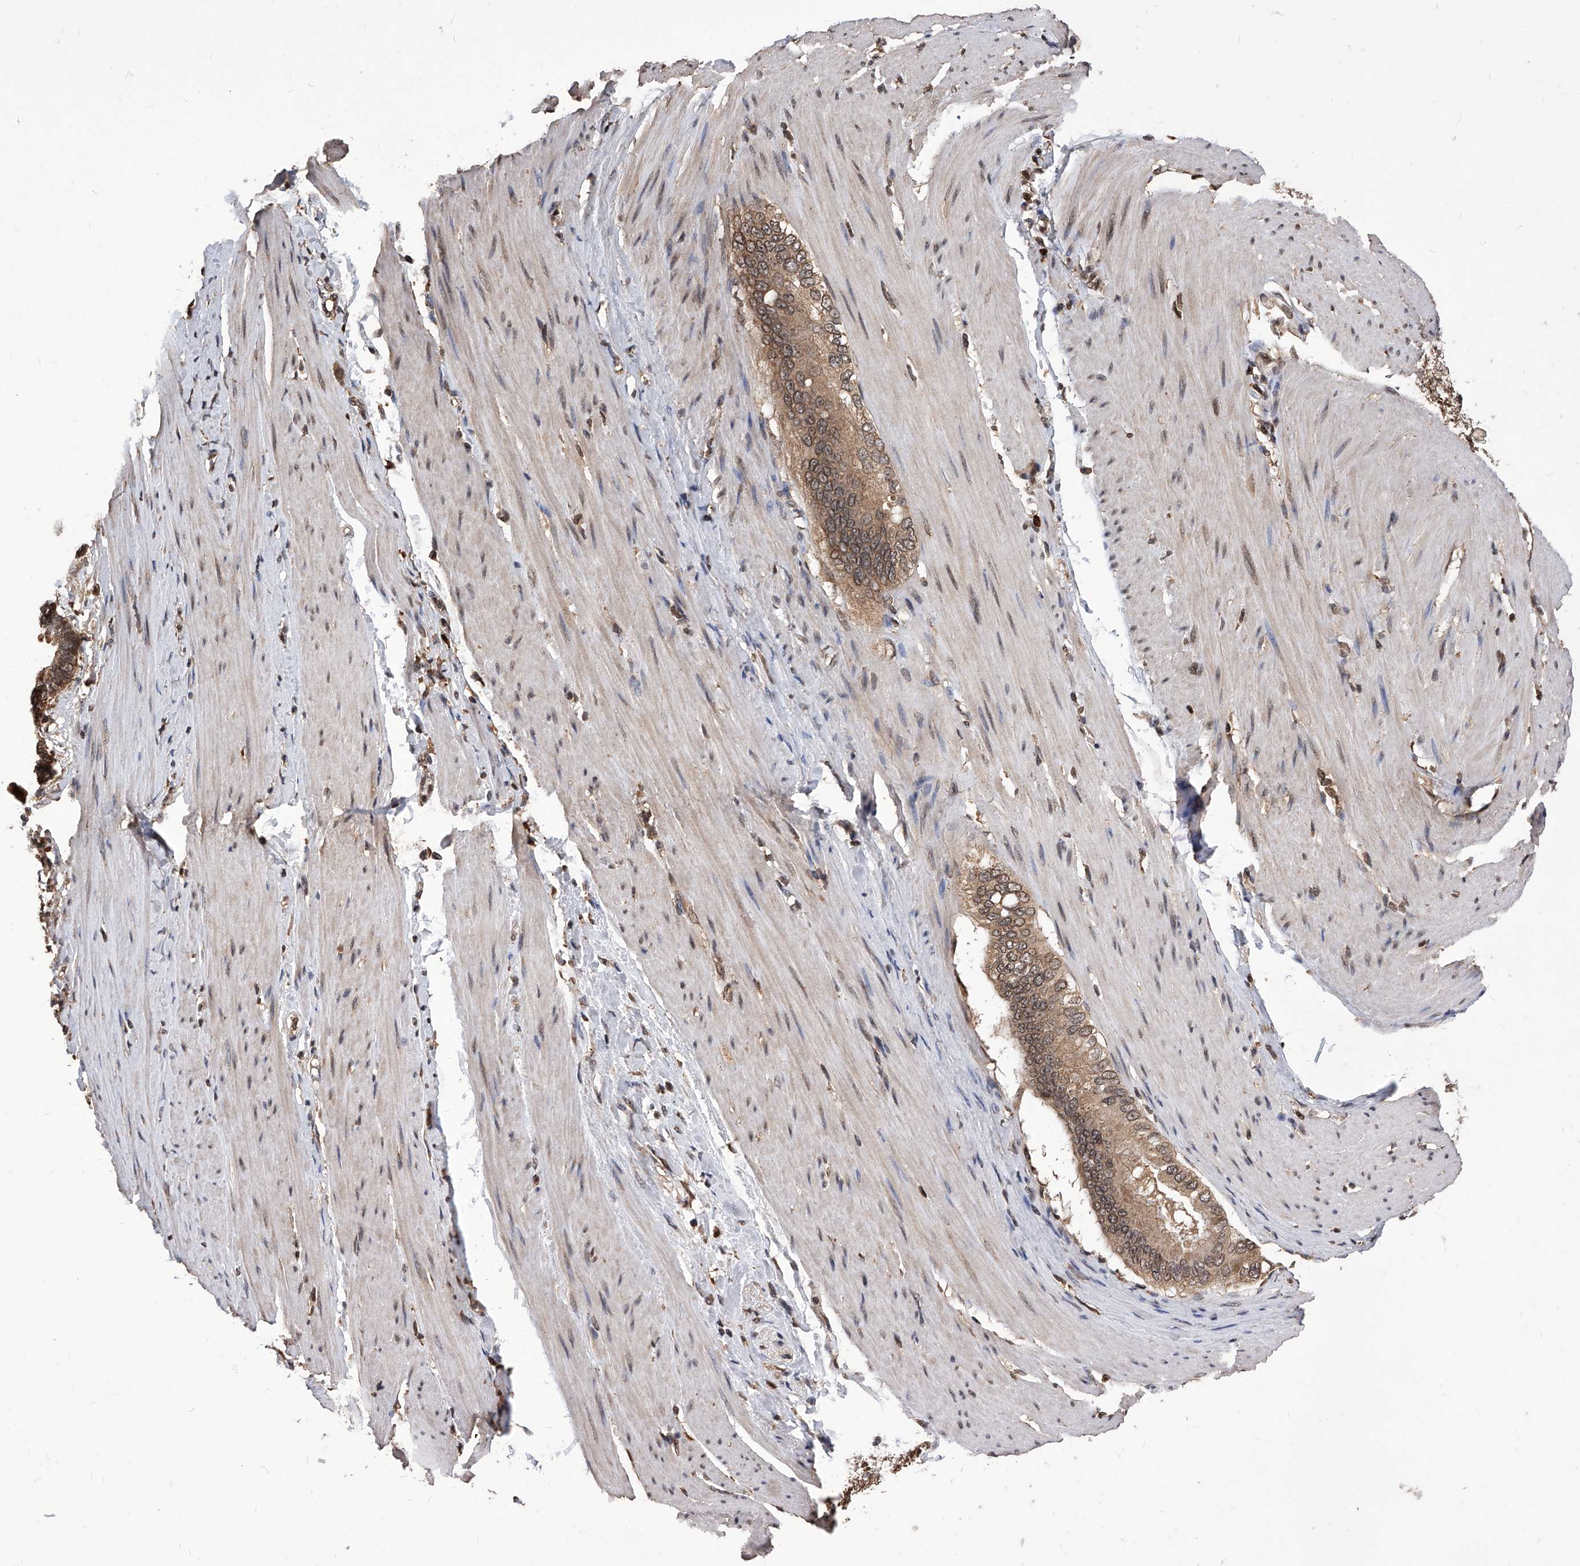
{"staining": {"intensity": "moderate", "quantity": ">75%", "location": "cytoplasmic/membranous,nuclear"}, "tissue": "pancreatic cancer", "cell_type": "Tumor cells", "image_type": "cancer", "snomed": [{"axis": "morphology", "description": "Adenocarcinoma, NOS"}, {"axis": "topography", "description": "Pancreas"}], "caption": "Brown immunohistochemical staining in human pancreatic cancer demonstrates moderate cytoplasmic/membranous and nuclear expression in about >75% of tumor cells.", "gene": "ID1", "patient": {"sex": "female", "age": 56}}